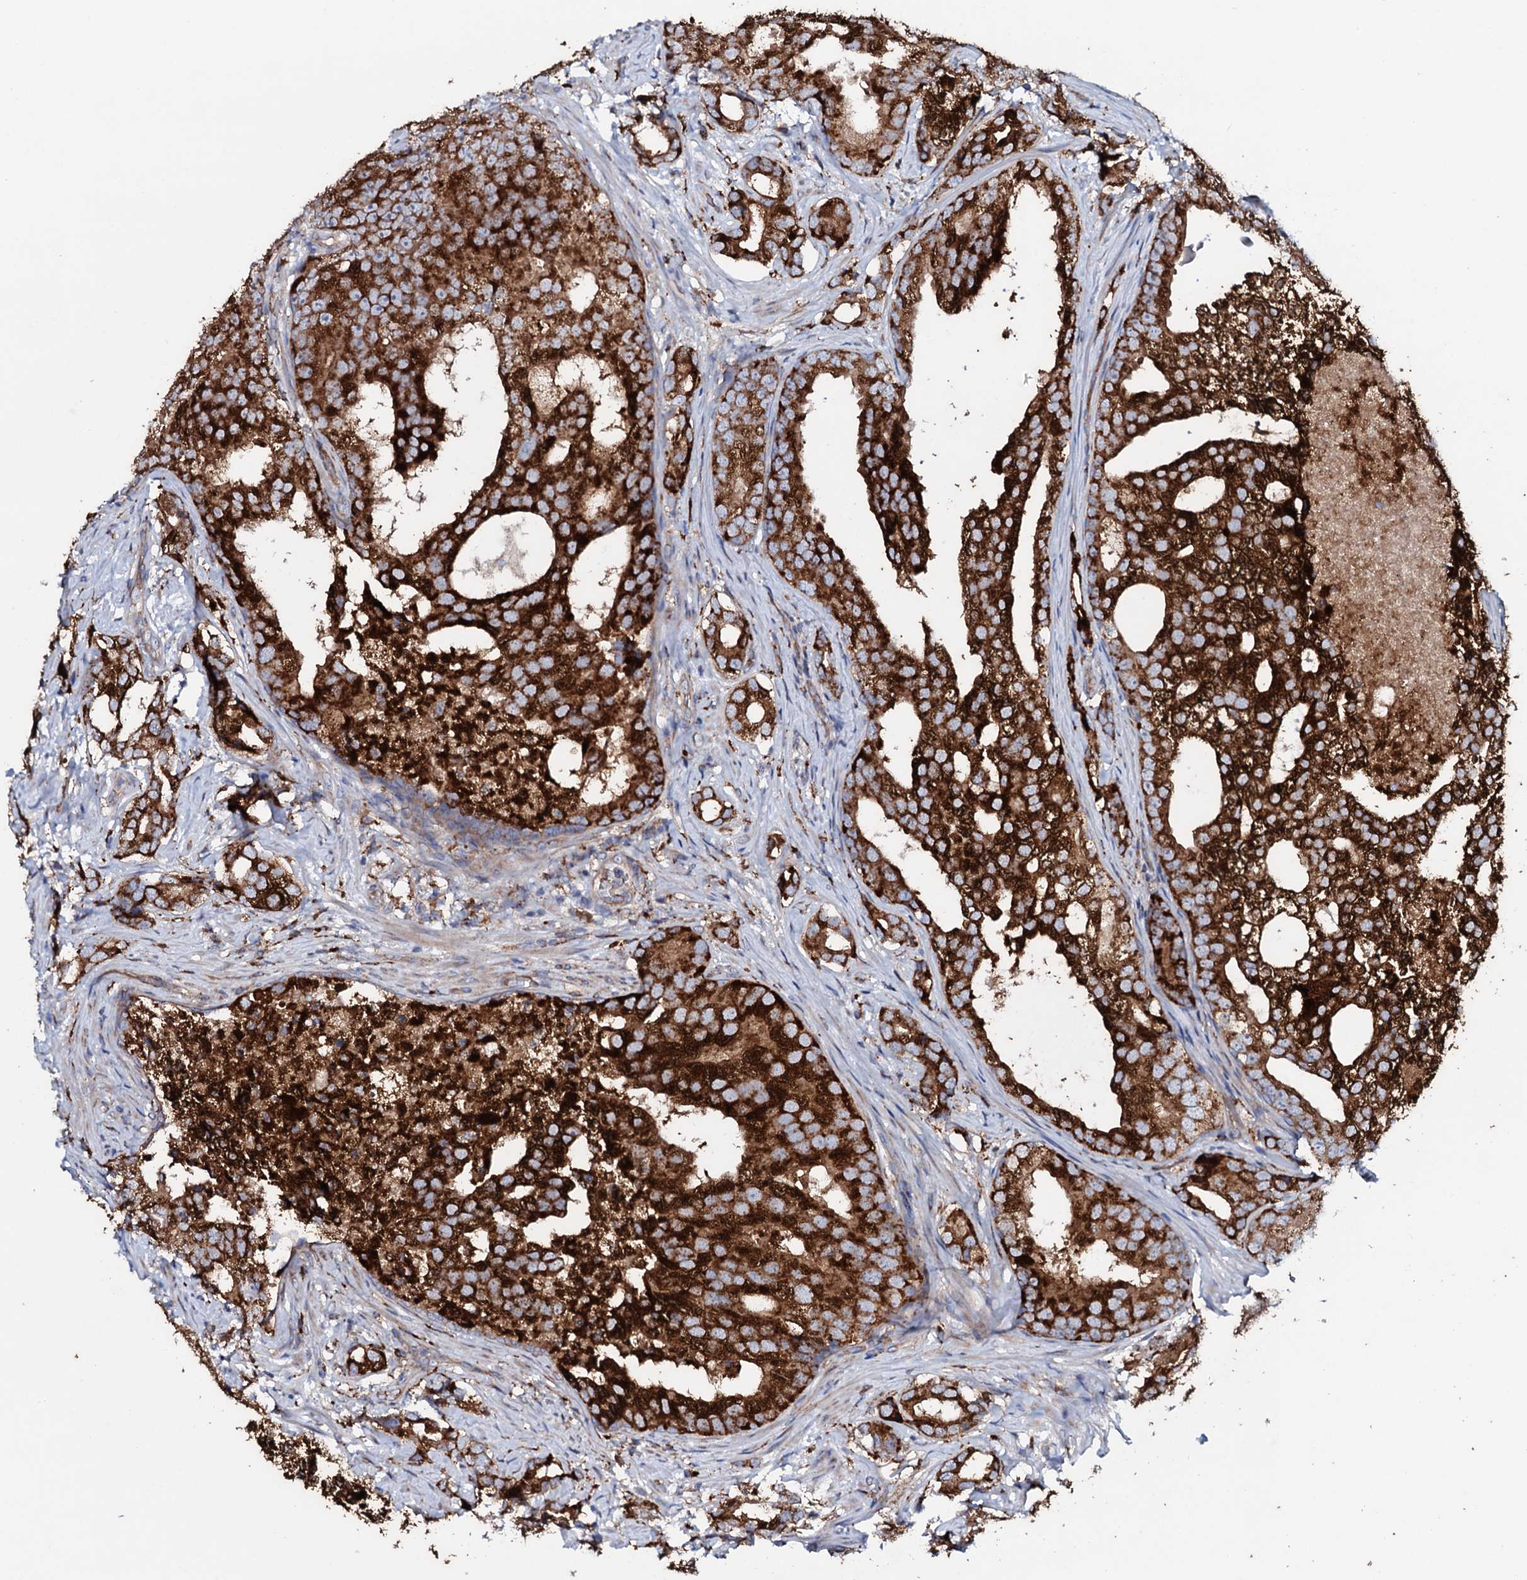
{"staining": {"intensity": "strong", "quantity": ">75%", "location": "cytoplasmic/membranous"}, "tissue": "prostate cancer", "cell_type": "Tumor cells", "image_type": "cancer", "snomed": [{"axis": "morphology", "description": "Adenocarcinoma, High grade"}, {"axis": "topography", "description": "Prostate"}], "caption": "Immunohistochemistry of prostate high-grade adenocarcinoma demonstrates high levels of strong cytoplasmic/membranous positivity in approximately >75% of tumor cells. The staining is performed using DAB brown chromogen to label protein expression. The nuclei are counter-stained blue using hematoxylin.", "gene": "P2RX4", "patient": {"sex": "male", "age": 75}}